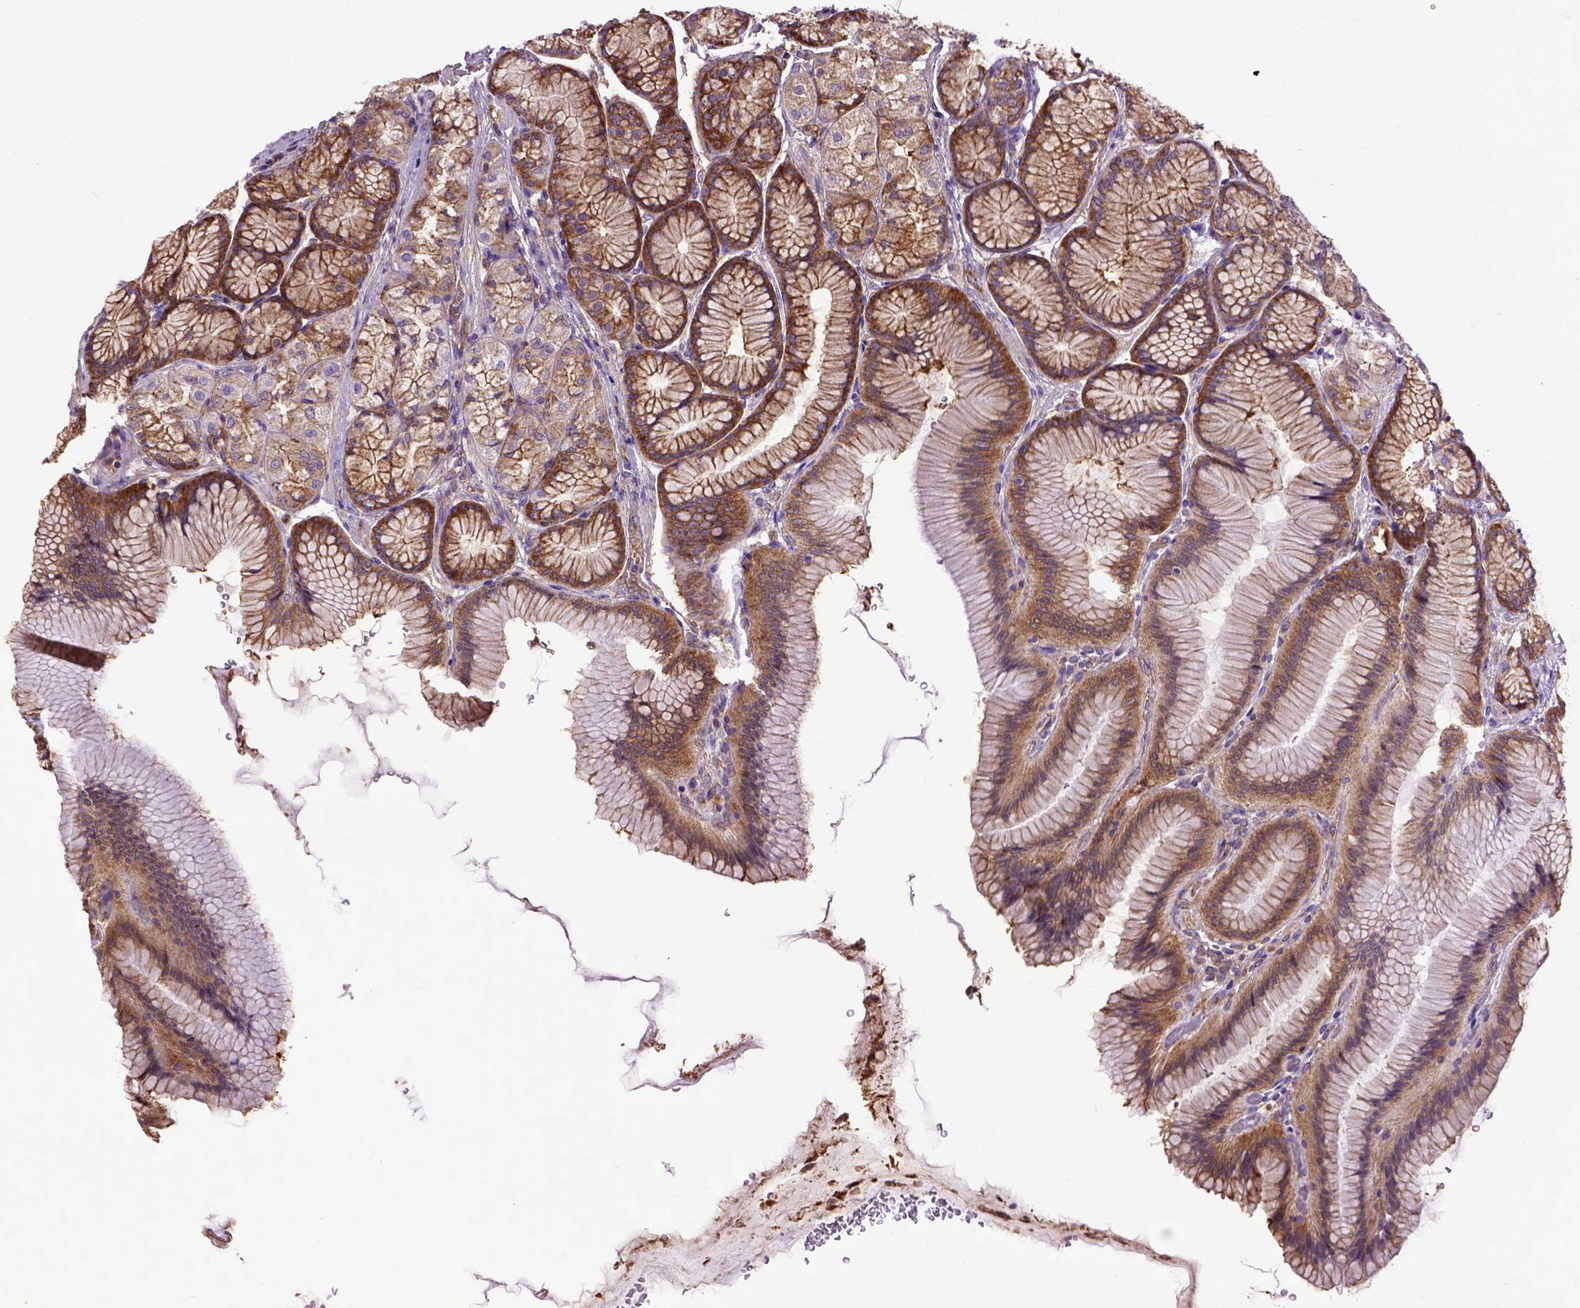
{"staining": {"intensity": "moderate", "quantity": ">75%", "location": "cytoplasmic/membranous"}, "tissue": "stomach", "cell_type": "Glandular cells", "image_type": "normal", "snomed": [{"axis": "morphology", "description": "Normal tissue, NOS"}, {"axis": "morphology", "description": "Adenocarcinoma, NOS"}, {"axis": "morphology", "description": "Adenocarcinoma, High grade"}, {"axis": "topography", "description": "Stomach, upper"}, {"axis": "topography", "description": "Stomach"}], "caption": "A micrograph of human stomach stained for a protein shows moderate cytoplasmic/membranous brown staining in glandular cells. Using DAB (brown) and hematoxylin (blue) stains, captured at high magnification using brightfield microscopy.", "gene": "MVP", "patient": {"sex": "female", "age": 65}}